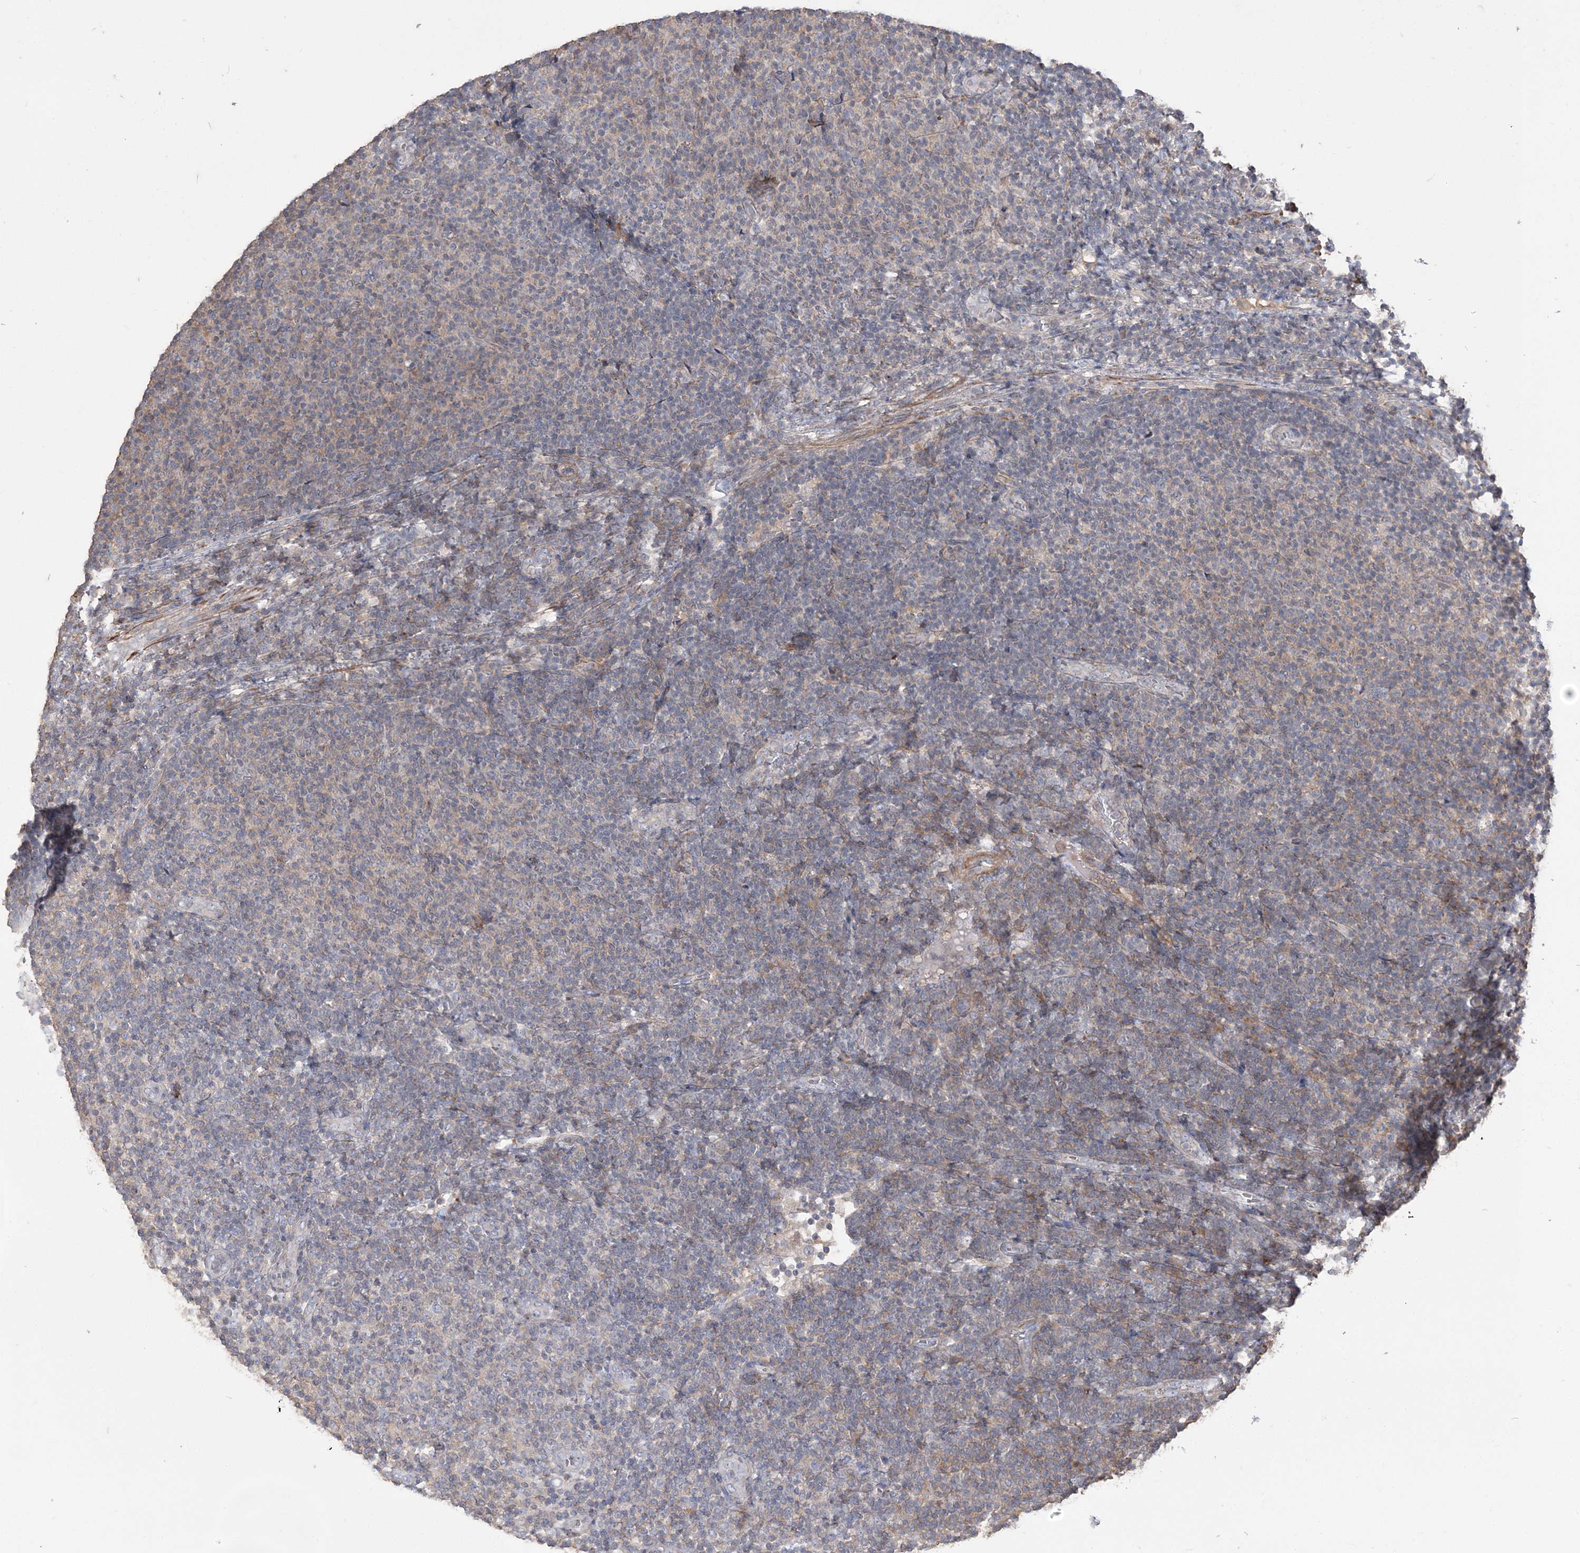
{"staining": {"intensity": "negative", "quantity": "none", "location": "none"}, "tissue": "lymphoma", "cell_type": "Tumor cells", "image_type": "cancer", "snomed": [{"axis": "morphology", "description": "Malignant lymphoma, non-Hodgkin's type, Low grade"}, {"axis": "topography", "description": "Lymph node"}], "caption": "Immunohistochemical staining of lymphoma exhibits no significant staining in tumor cells.", "gene": "SLFN14", "patient": {"sex": "male", "age": 66}}